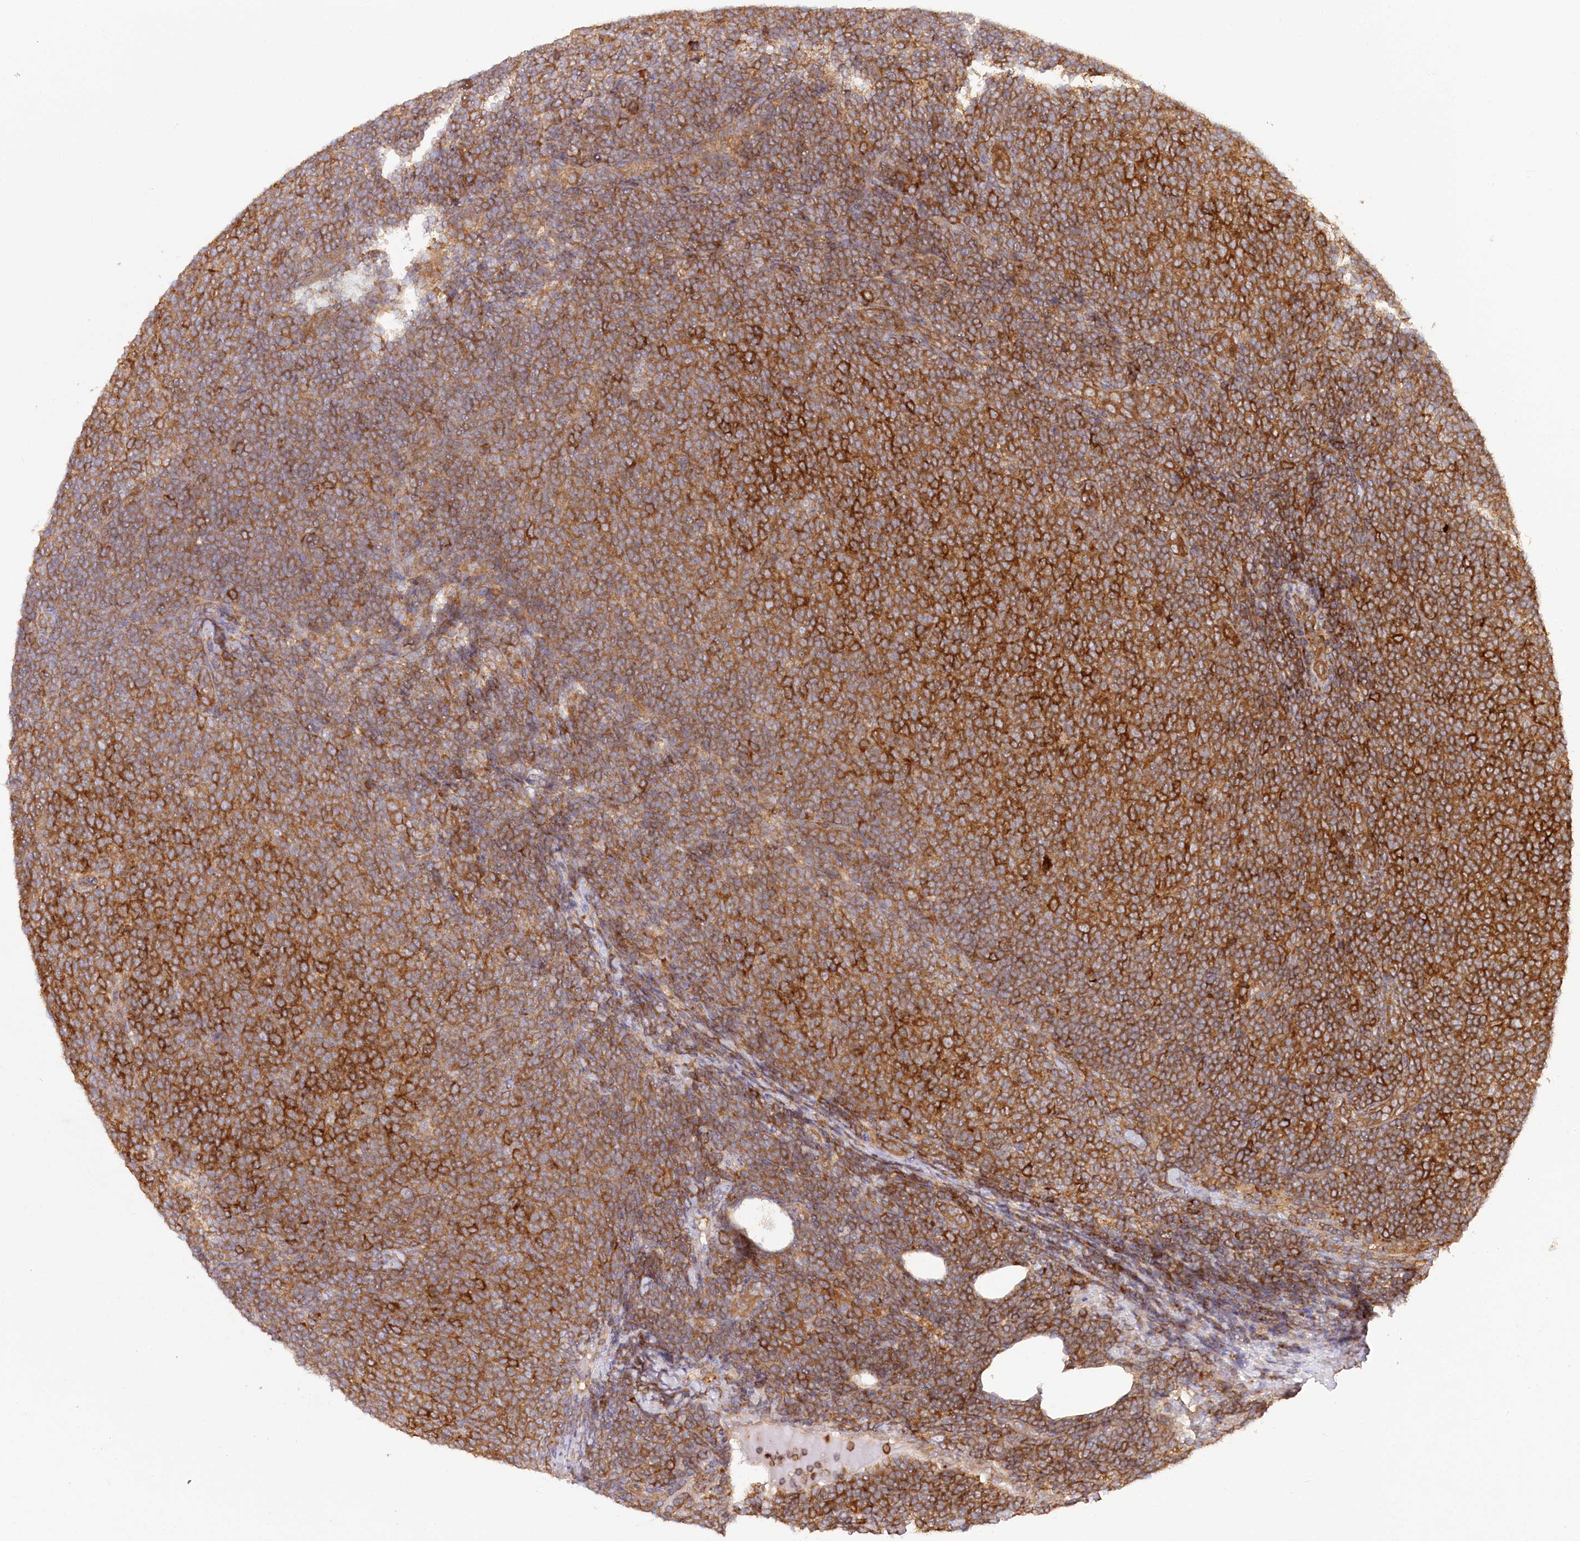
{"staining": {"intensity": "strong", "quantity": ">75%", "location": "cytoplasmic/membranous"}, "tissue": "lymphoma", "cell_type": "Tumor cells", "image_type": "cancer", "snomed": [{"axis": "morphology", "description": "Malignant lymphoma, non-Hodgkin's type, Low grade"}, {"axis": "topography", "description": "Lymph node"}], "caption": "Strong cytoplasmic/membranous positivity for a protein is appreciated in approximately >75% of tumor cells of lymphoma using immunohistochemistry.", "gene": "PAIP2", "patient": {"sex": "male", "age": 66}}